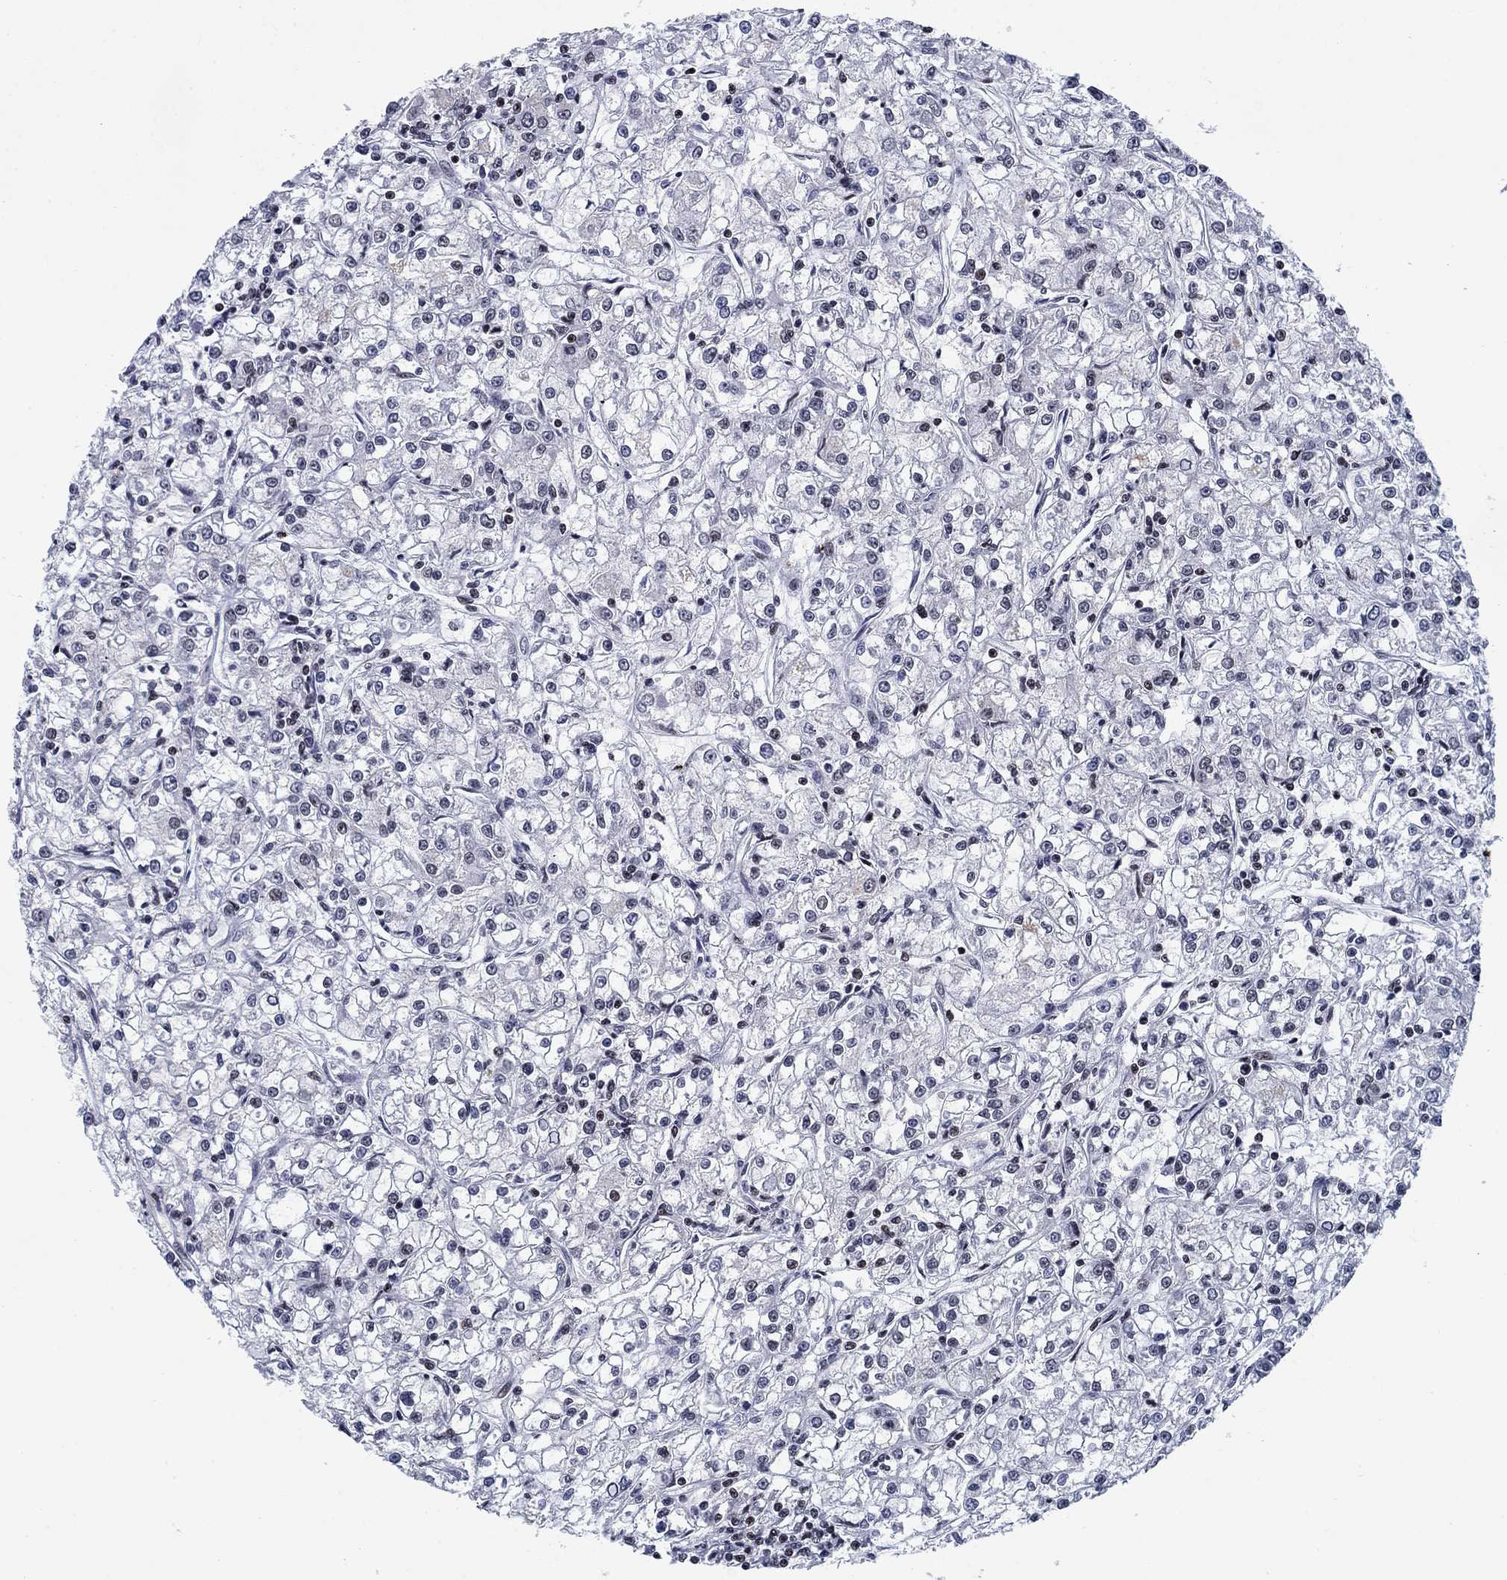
{"staining": {"intensity": "negative", "quantity": "none", "location": "none"}, "tissue": "renal cancer", "cell_type": "Tumor cells", "image_type": "cancer", "snomed": [{"axis": "morphology", "description": "Adenocarcinoma, NOS"}, {"axis": "topography", "description": "Kidney"}], "caption": "IHC histopathology image of human renal cancer (adenocarcinoma) stained for a protein (brown), which reveals no staining in tumor cells.", "gene": "RPRD1B", "patient": {"sex": "female", "age": 59}}